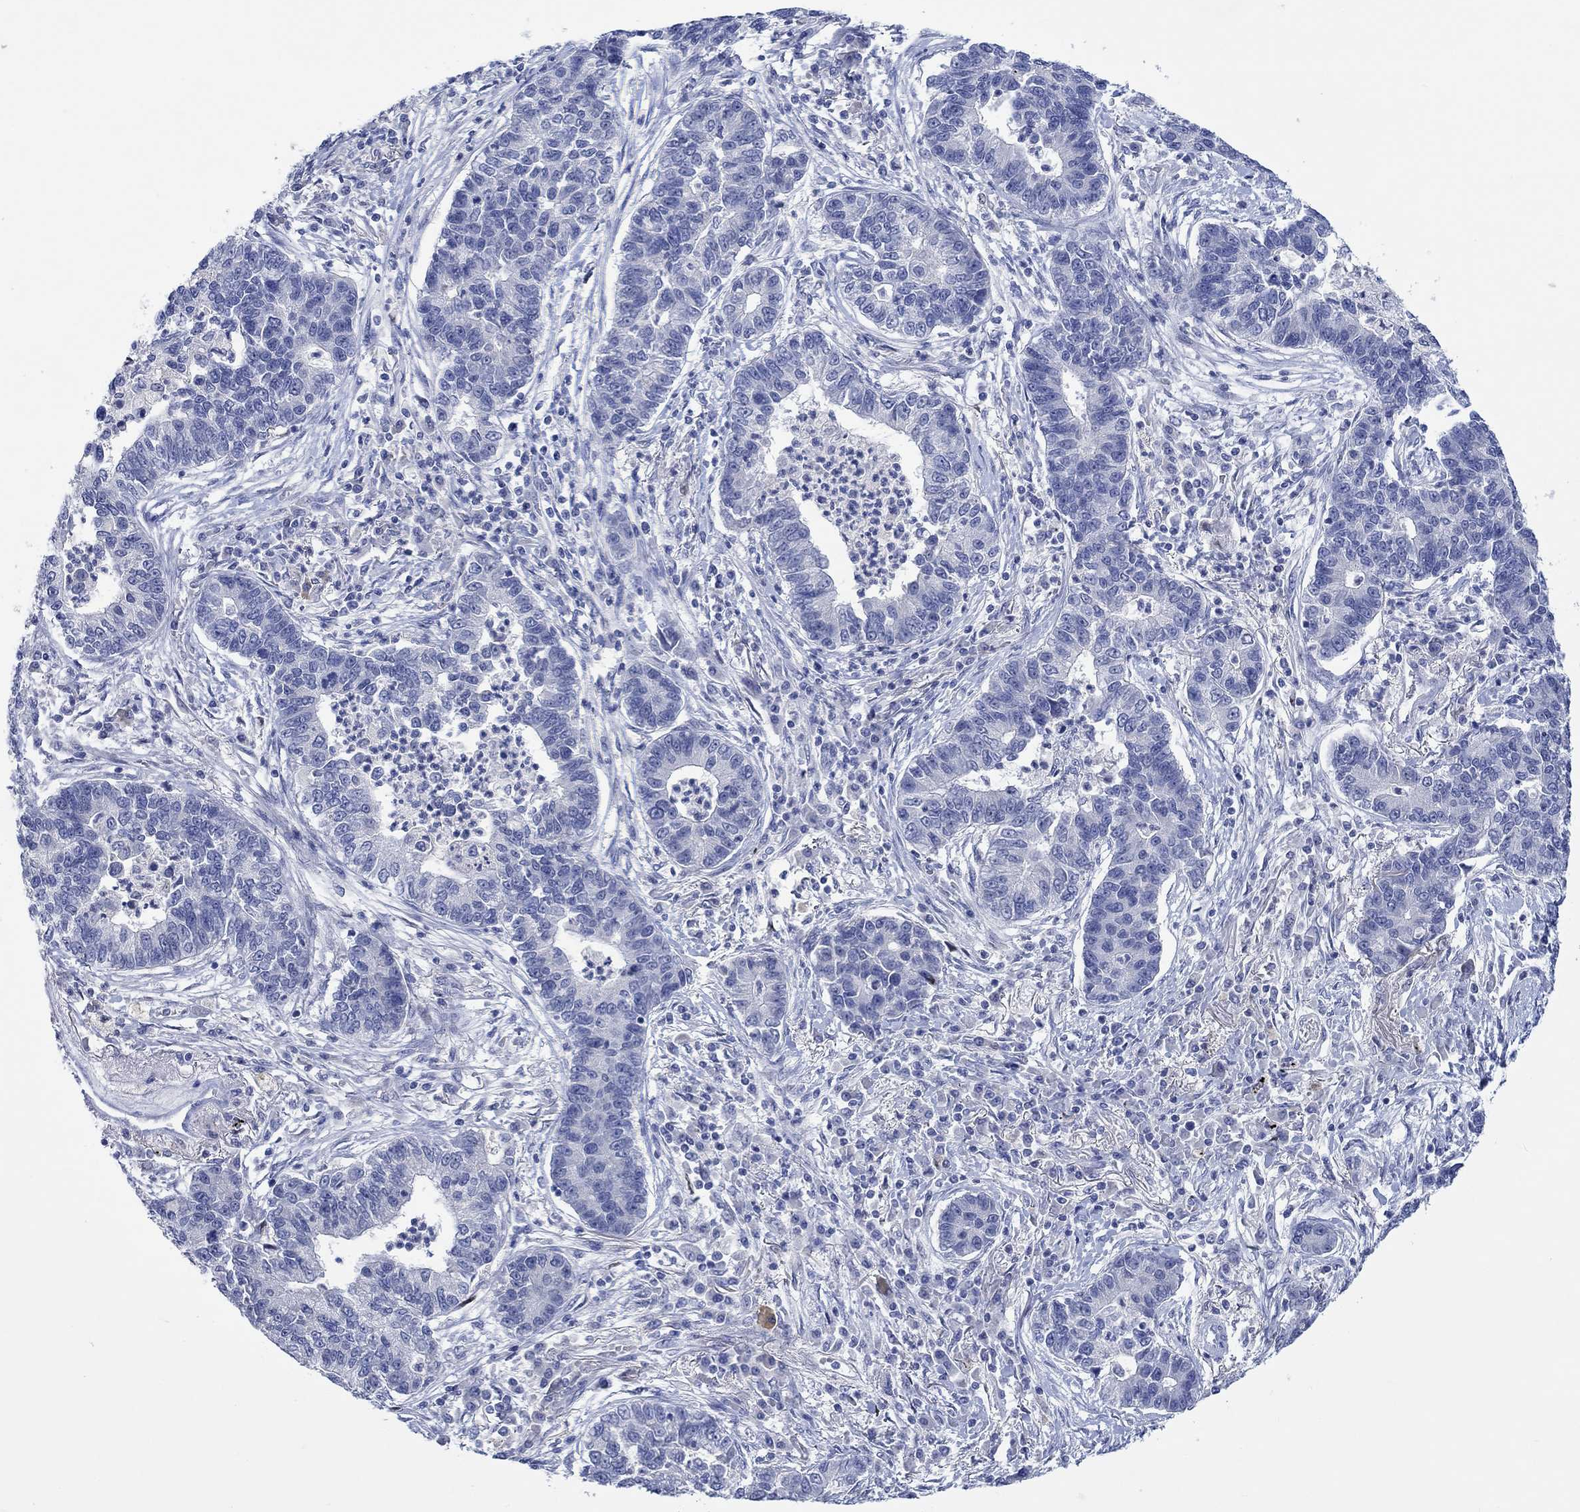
{"staining": {"intensity": "negative", "quantity": "none", "location": "none"}, "tissue": "lung cancer", "cell_type": "Tumor cells", "image_type": "cancer", "snomed": [{"axis": "morphology", "description": "Adenocarcinoma, NOS"}, {"axis": "topography", "description": "Lung"}], "caption": "The photomicrograph exhibits no staining of tumor cells in lung cancer (adenocarcinoma). (DAB IHC visualized using brightfield microscopy, high magnification).", "gene": "DLK1", "patient": {"sex": "female", "age": 57}}